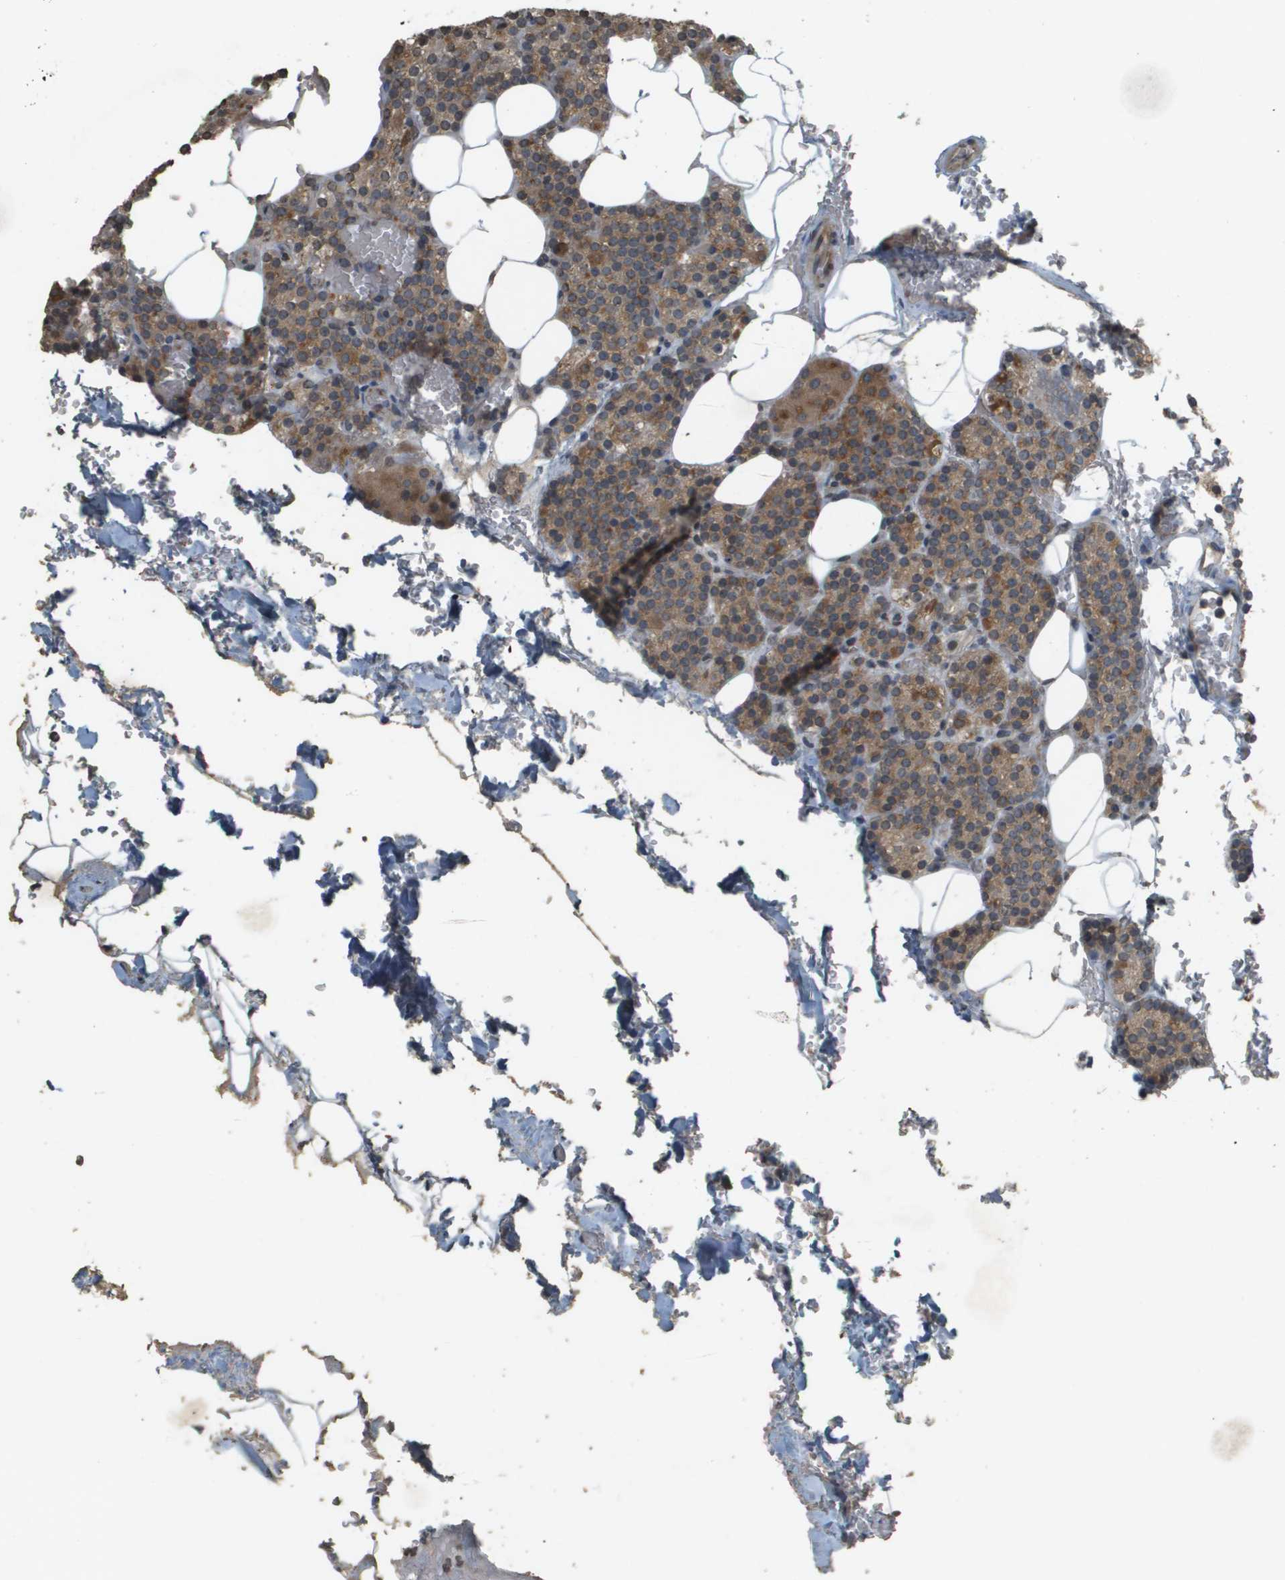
{"staining": {"intensity": "moderate", "quantity": ">75%", "location": "cytoplasmic/membranous"}, "tissue": "parathyroid gland", "cell_type": "Glandular cells", "image_type": "normal", "snomed": [{"axis": "morphology", "description": "Normal tissue, NOS"}, {"axis": "morphology", "description": "Inflammation chronic"}, {"axis": "morphology", "description": "Goiter, colloid"}, {"axis": "topography", "description": "Thyroid gland"}, {"axis": "topography", "description": "Parathyroid gland"}], "caption": "Moderate cytoplasmic/membranous protein expression is seen in approximately >75% of glandular cells in parathyroid gland. Using DAB (brown) and hematoxylin (blue) stains, captured at high magnification using brightfield microscopy.", "gene": "RAB21", "patient": {"sex": "male", "age": 65}}